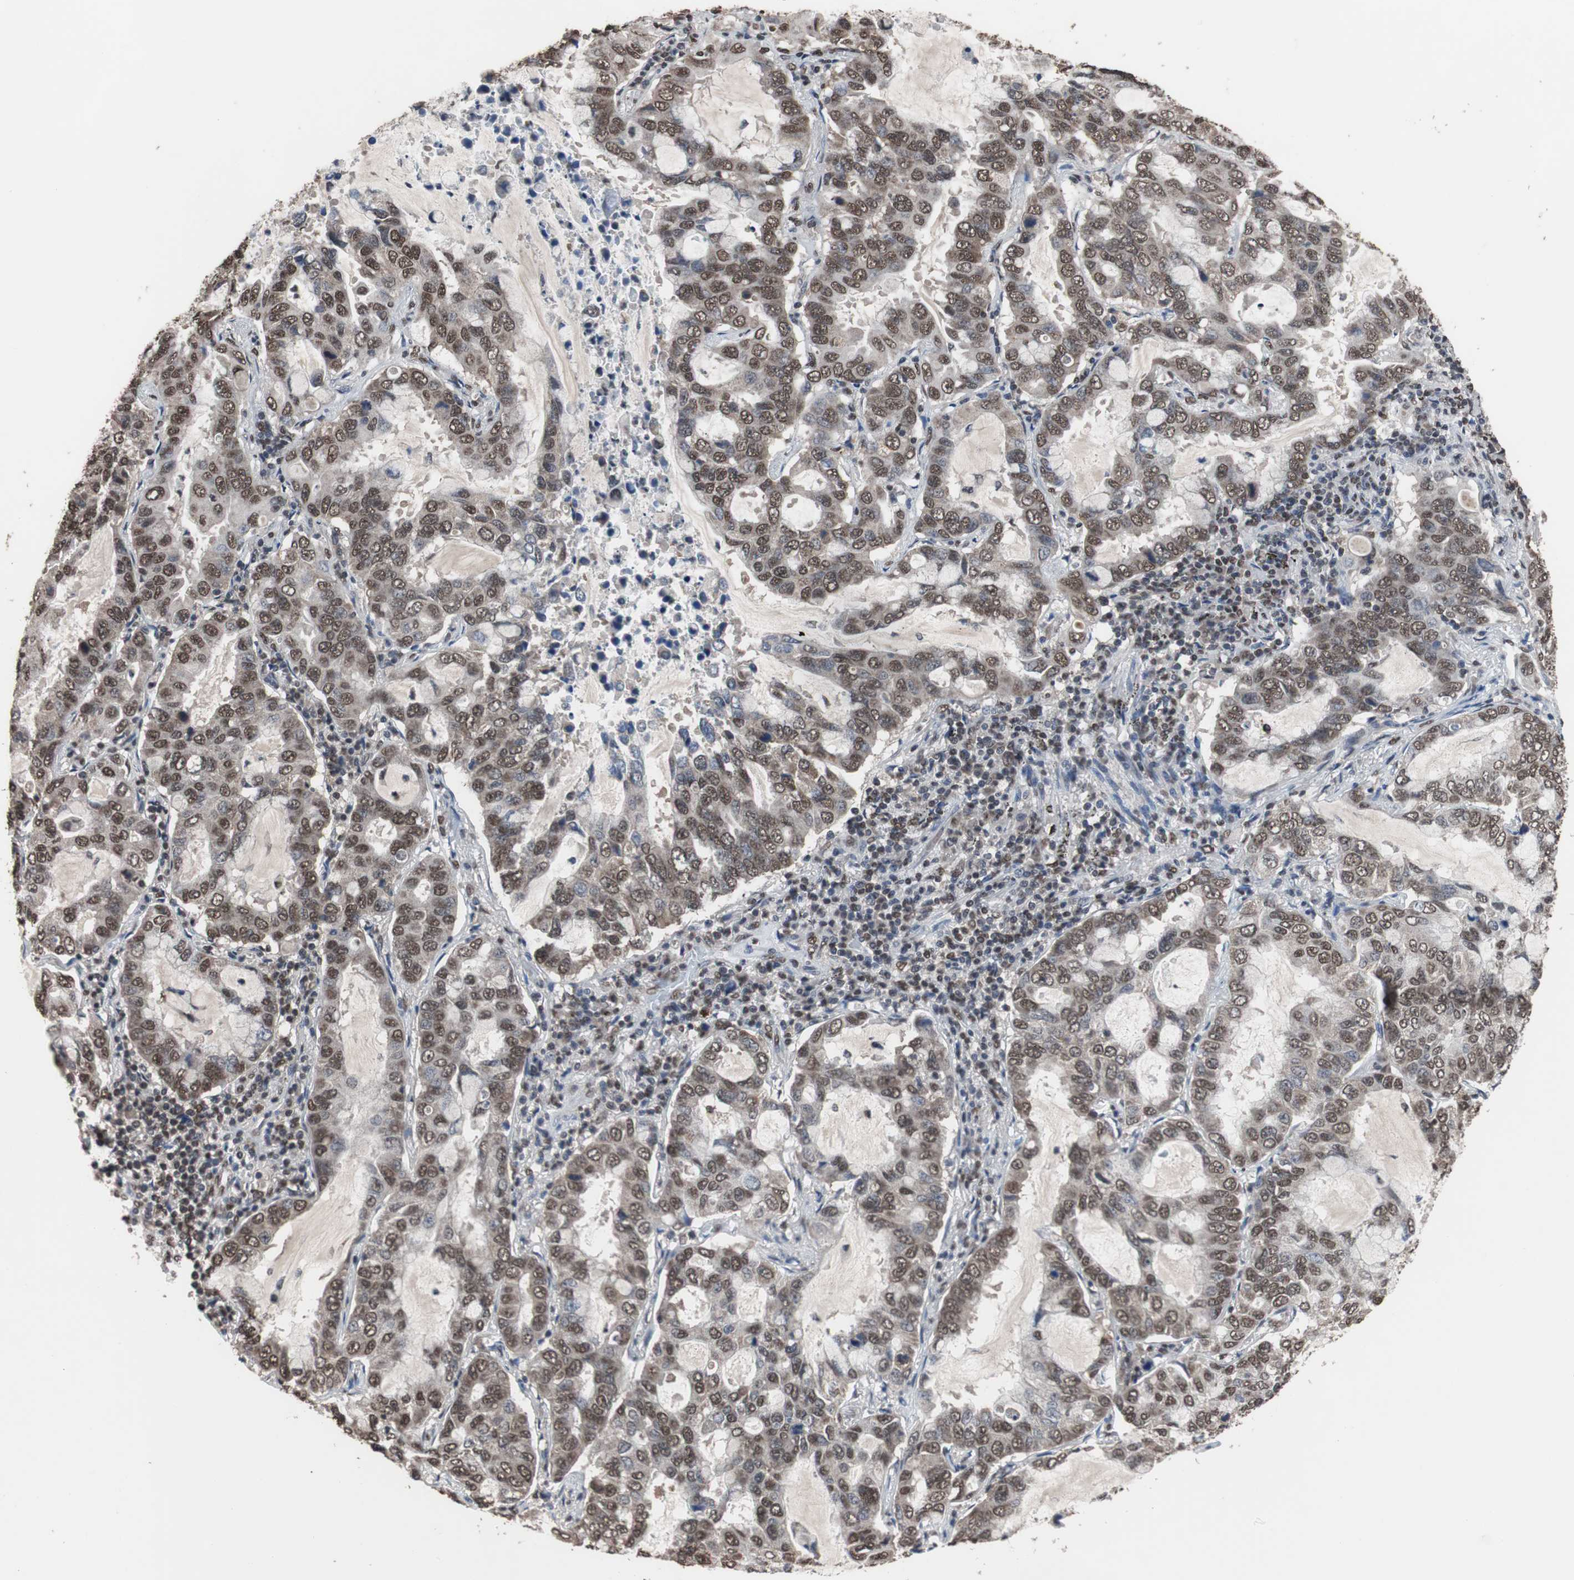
{"staining": {"intensity": "moderate", "quantity": ">75%", "location": "nuclear"}, "tissue": "lung cancer", "cell_type": "Tumor cells", "image_type": "cancer", "snomed": [{"axis": "morphology", "description": "Adenocarcinoma, NOS"}, {"axis": "topography", "description": "Lung"}], "caption": "Immunohistochemistry photomicrograph of neoplastic tissue: human lung cancer (adenocarcinoma) stained using IHC displays medium levels of moderate protein expression localized specifically in the nuclear of tumor cells, appearing as a nuclear brown color.", "gene": "MED27", "patient": {"sex": "male", "age": 64}}